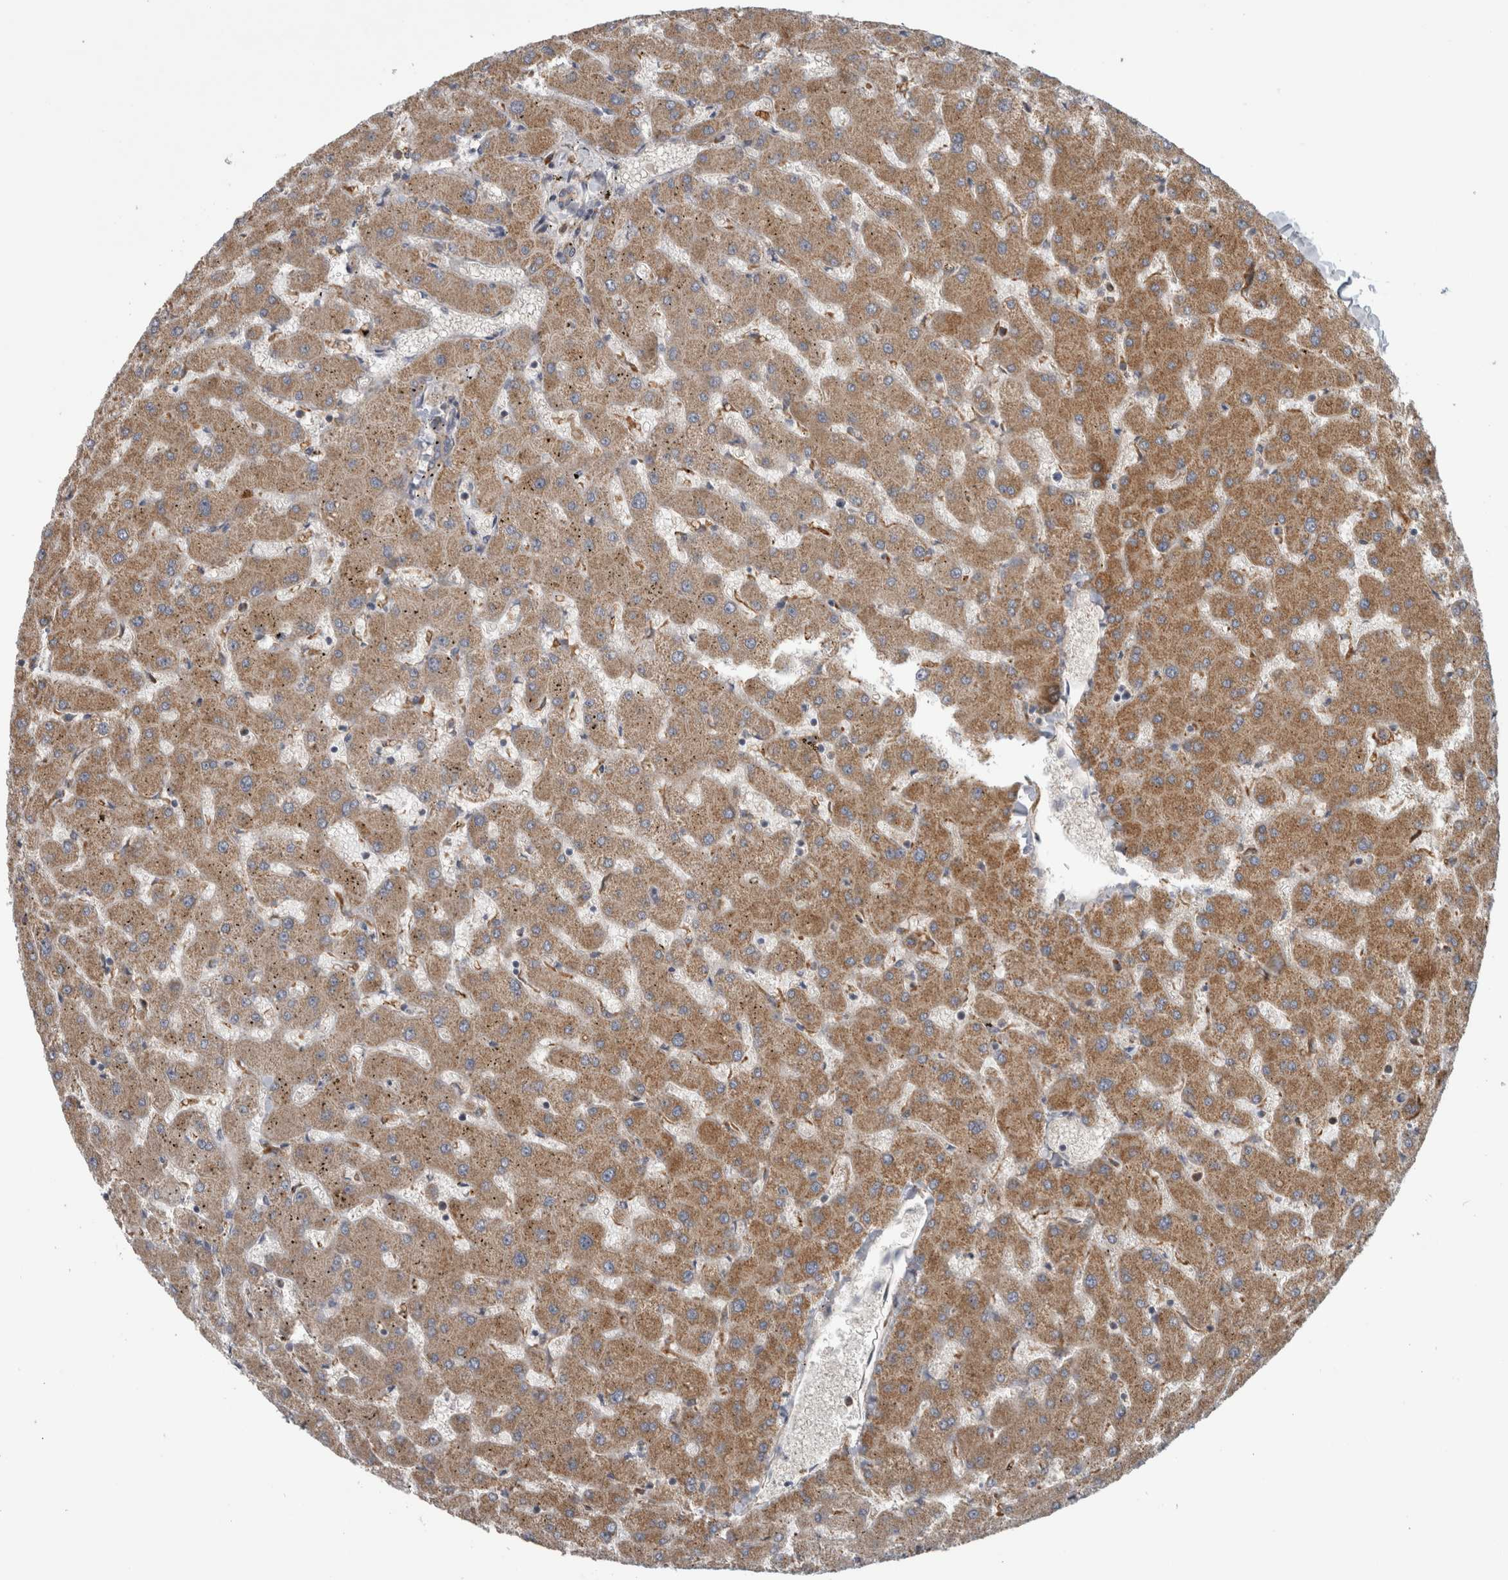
{"staining": {"intensity": "weak", "quantity": ">75%", "location": "cytoplasmic/membranous"}, "tissue": "liver", "cell_type": "Cholangiocytes", "image_type": "normal", "snomed": [{"axis": "morphology", "description": "Normal tissue, NOS"}, {"axis": "topography", "description": "Liver"}], "caption": "High-magnification brightfield microscopy of benign liver stained with DAB (3,3'-diaminobenzidine) (brown) and counterstained with hematoxylin (blue). cholangiocytes exhibit weak cytoplasmic/membranous expression is seen in approximately>75% of cells. (Stains: DAB (3,3'-diaminobenzidine) in brown, nuclei in blue, Microscopy: brightfield microscopy at high magnification).", "gene": "ADGRL3", "patient": {"sex": "female", "age": 63}}